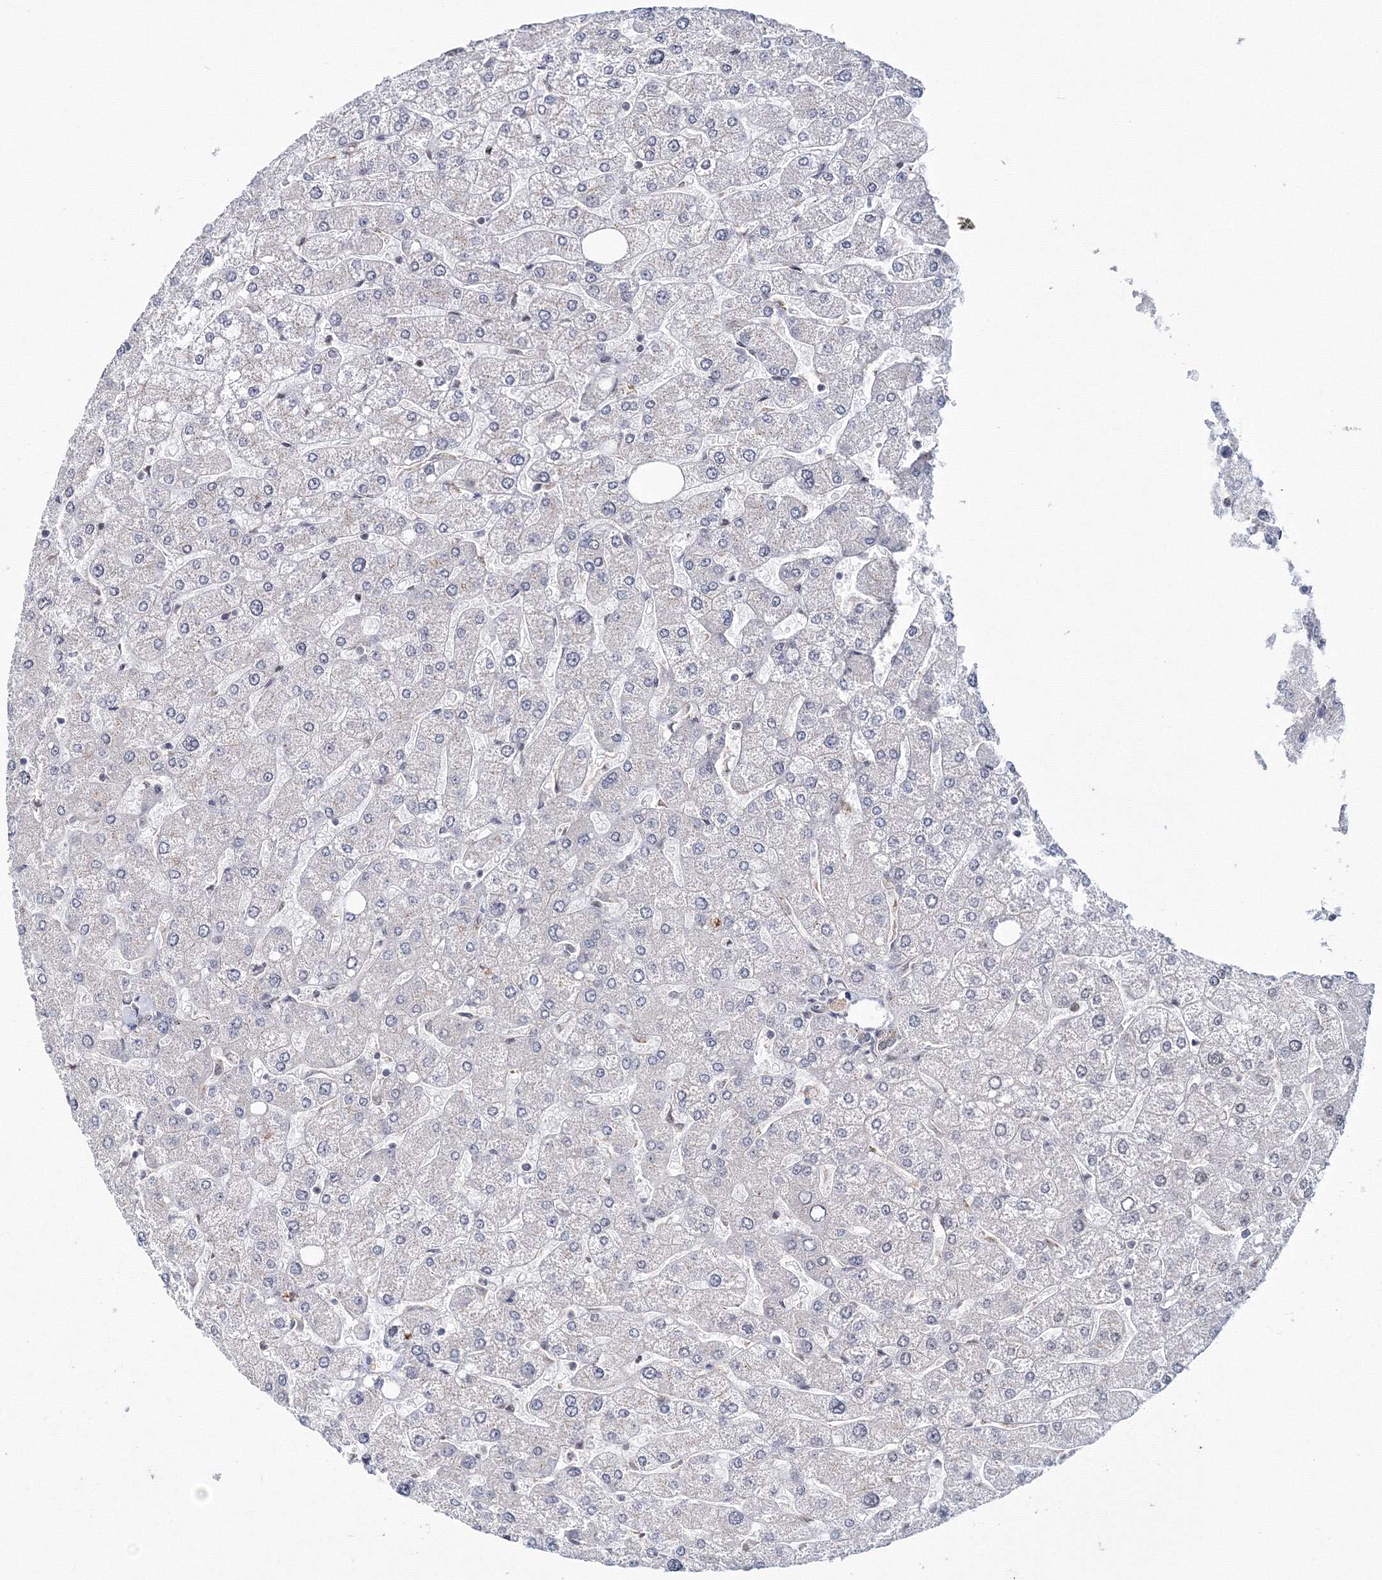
{"staining": {"intensity": "negative", "quantity": "none", "location": "none"}, "tissue": "liver", "cell_type": "Cholangiocytes", "image_type": "normal", "snomed": [{"axis": "morphology", "description": "Normal tissue, NOS"}, {"axis": "topography", "description": "Liver"}], "caption": "This image is of normal liver stained with immunohistochemistry to label a protein in brown with the nuclei are counter-stained blue. There is no staining in cholangiocytes. The staining is performed using DAB (3,3'-diaminobenzidine) brown chromogen with nuclei counter-stained in using hematoxylin.", "gene": "TATDN2", "patient": {"sex": "male", "age": 55}}